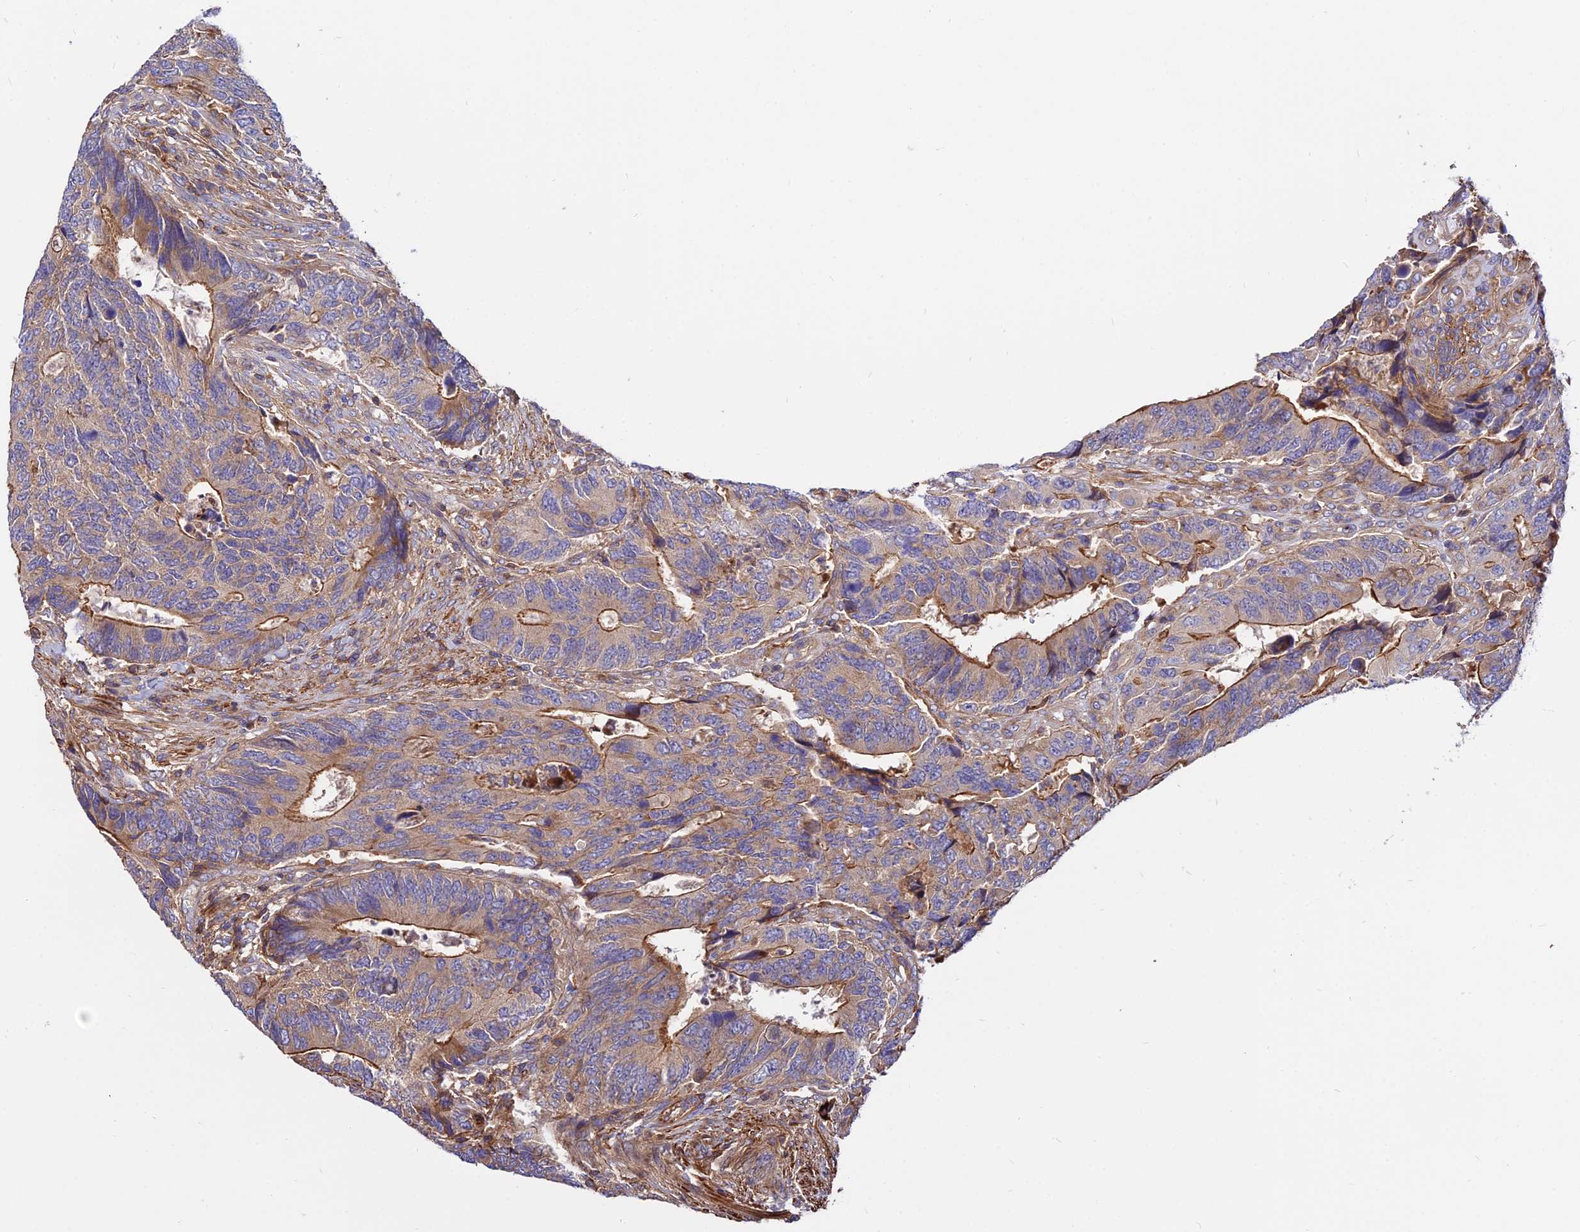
{"staining": {"intensity": "moderate", "quantity": "25%-75%", "location": "cytoplasmic/membranous"}, "tissue": "colorectal cancer", "cell_type": "Tumor cells", "image_type": "cancer", "snomed": [{"axis": "morphology", "description": "Adenocarcinoma, NOS"}, {"axis": "topography", "description": "Colon"}], "caption": "Immunohistochemical staining of adenocarcinoma (colorectal) exhibits medium levels of moderate cytoplasmic/membranous staining in about 25%-75% of tumor cells.", "gene": "PYM1", "patient": {"sex": "male", "age": 87}}